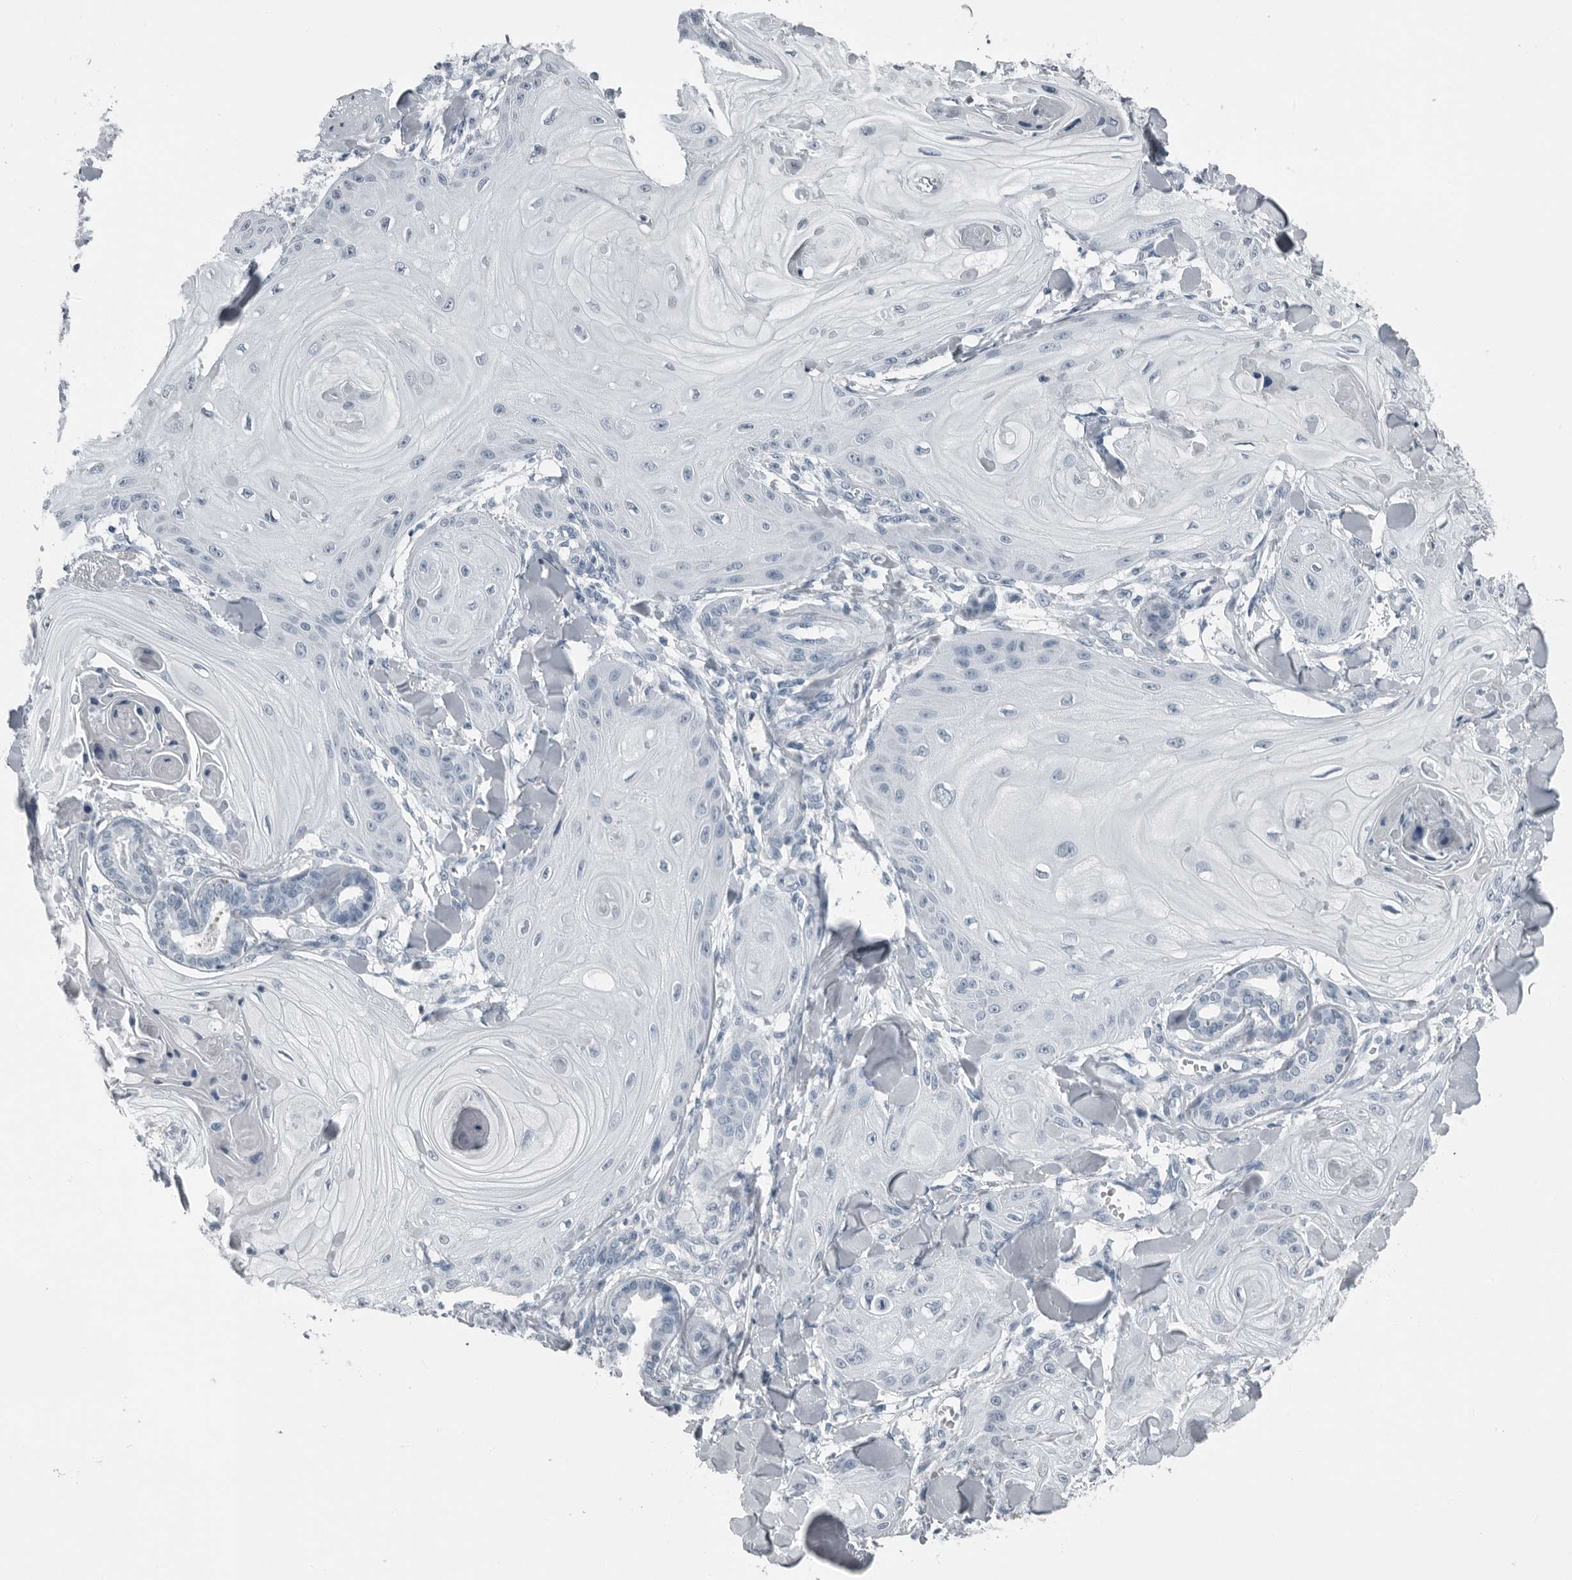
{"staining": {"intensity": "negative", "quantity": "none", "location": "none"}, "tissue": "skin cancer", "cell_type": "Tumor cells", "image_type": "cancer", "snomed": [{"axis": "morphology", "description": "Squamous cell carcinoma, NOS"}, {"axis": "topography", "description": "Skin"}], "caption": "There is no significant positivity in tumor cells of skin cancer.", "gene": "PRSS1", "patient": {"sex": "male", "age": 74}}